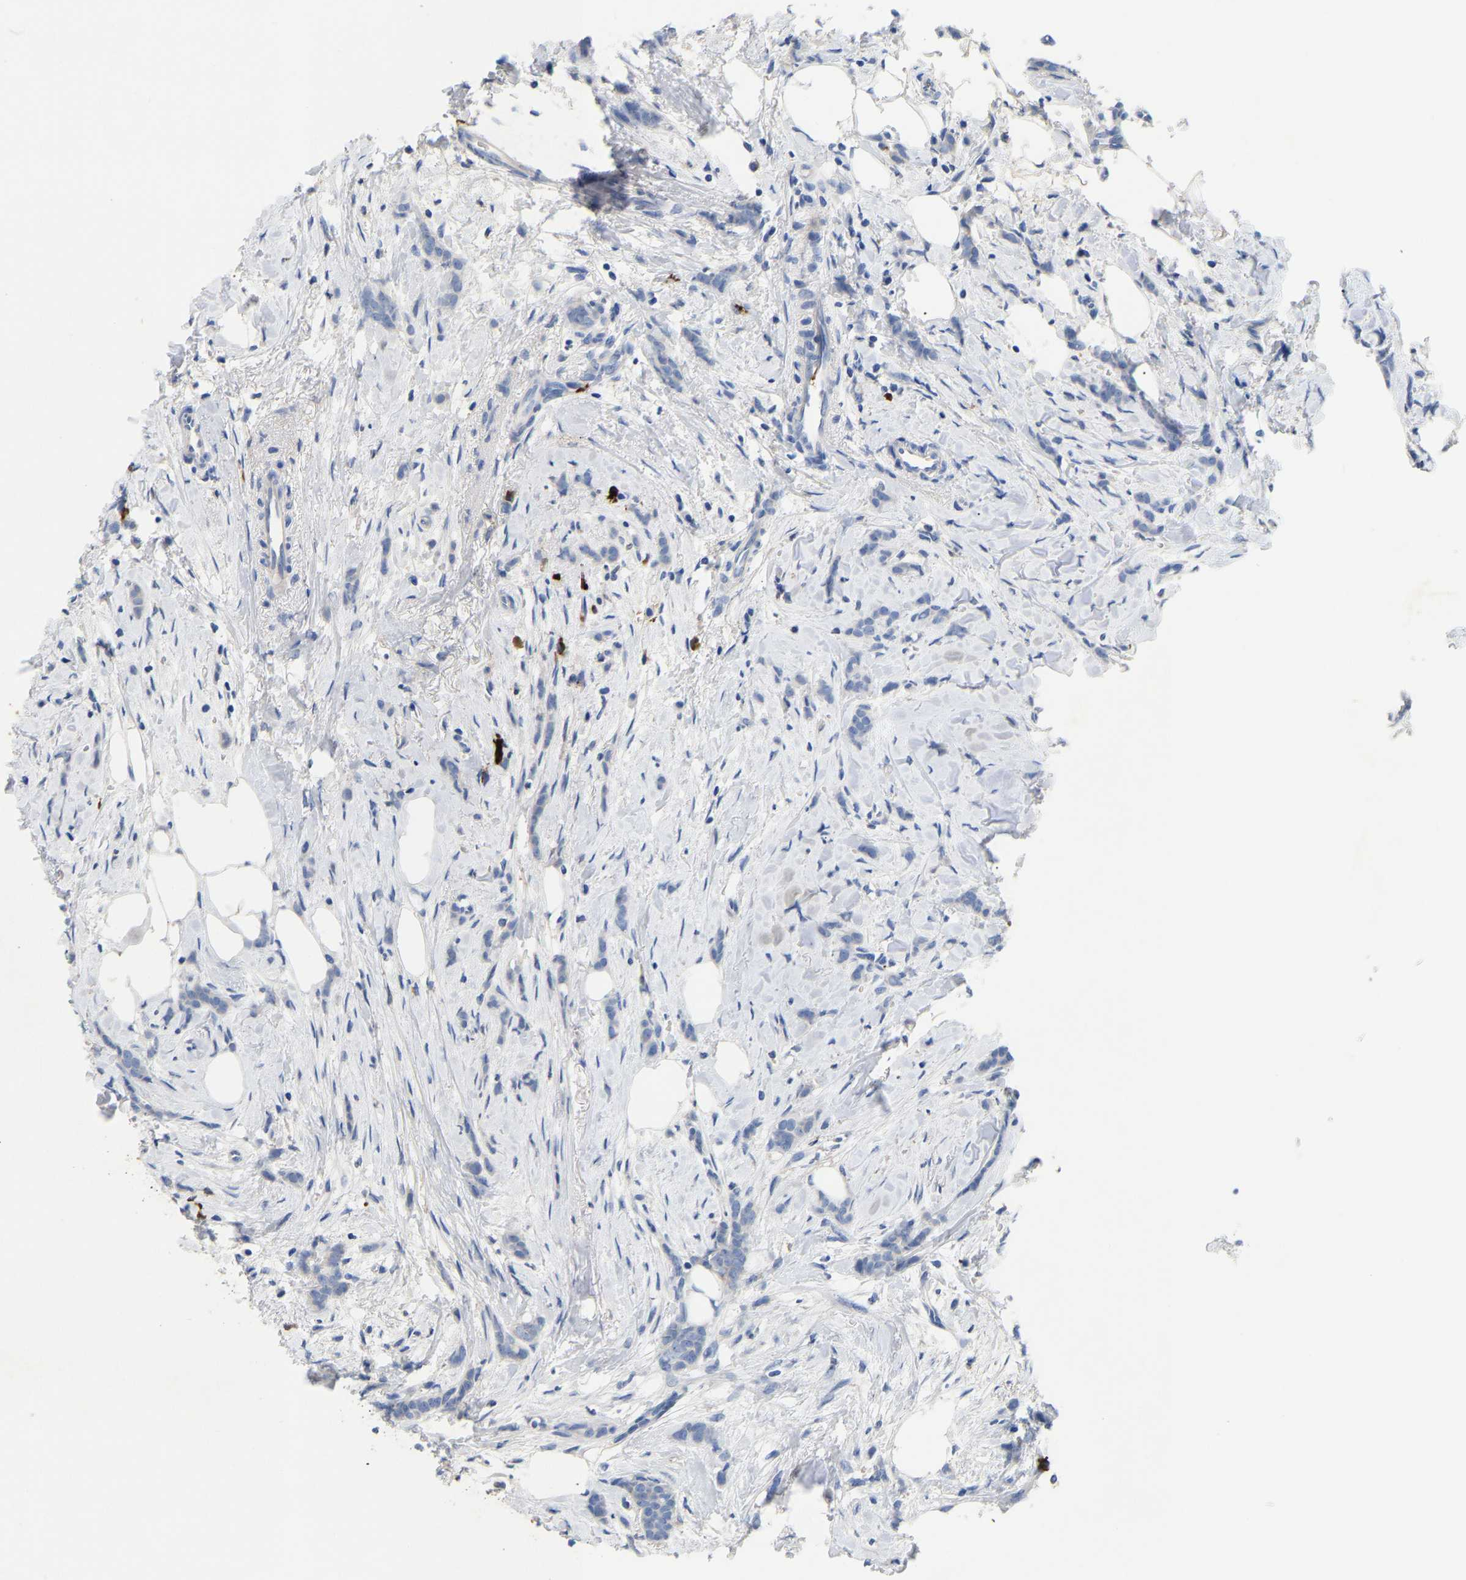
{"staining": {"intensity": "negative", "quantity": "none", "location": "none"}, "tissue": "breast cancer", "cell_type": "Tumor cells", "image_type": "cancer", "snomed": [{"axis": "morphology", "description": "Lobular carcinoma, in situ"}, {"axis": "morphology", "description": "Lobular carcinoma"}, {"axis": "topography", "description": "Breast"}], "caption": "Immunohistochemistry micrograph of breast cancer (lobular carcinoma) stained for a protein (brown), which displays no positivity in tumor cells.", "gene": "FGF18", "patient": {"sex": "female", "age": 41}}